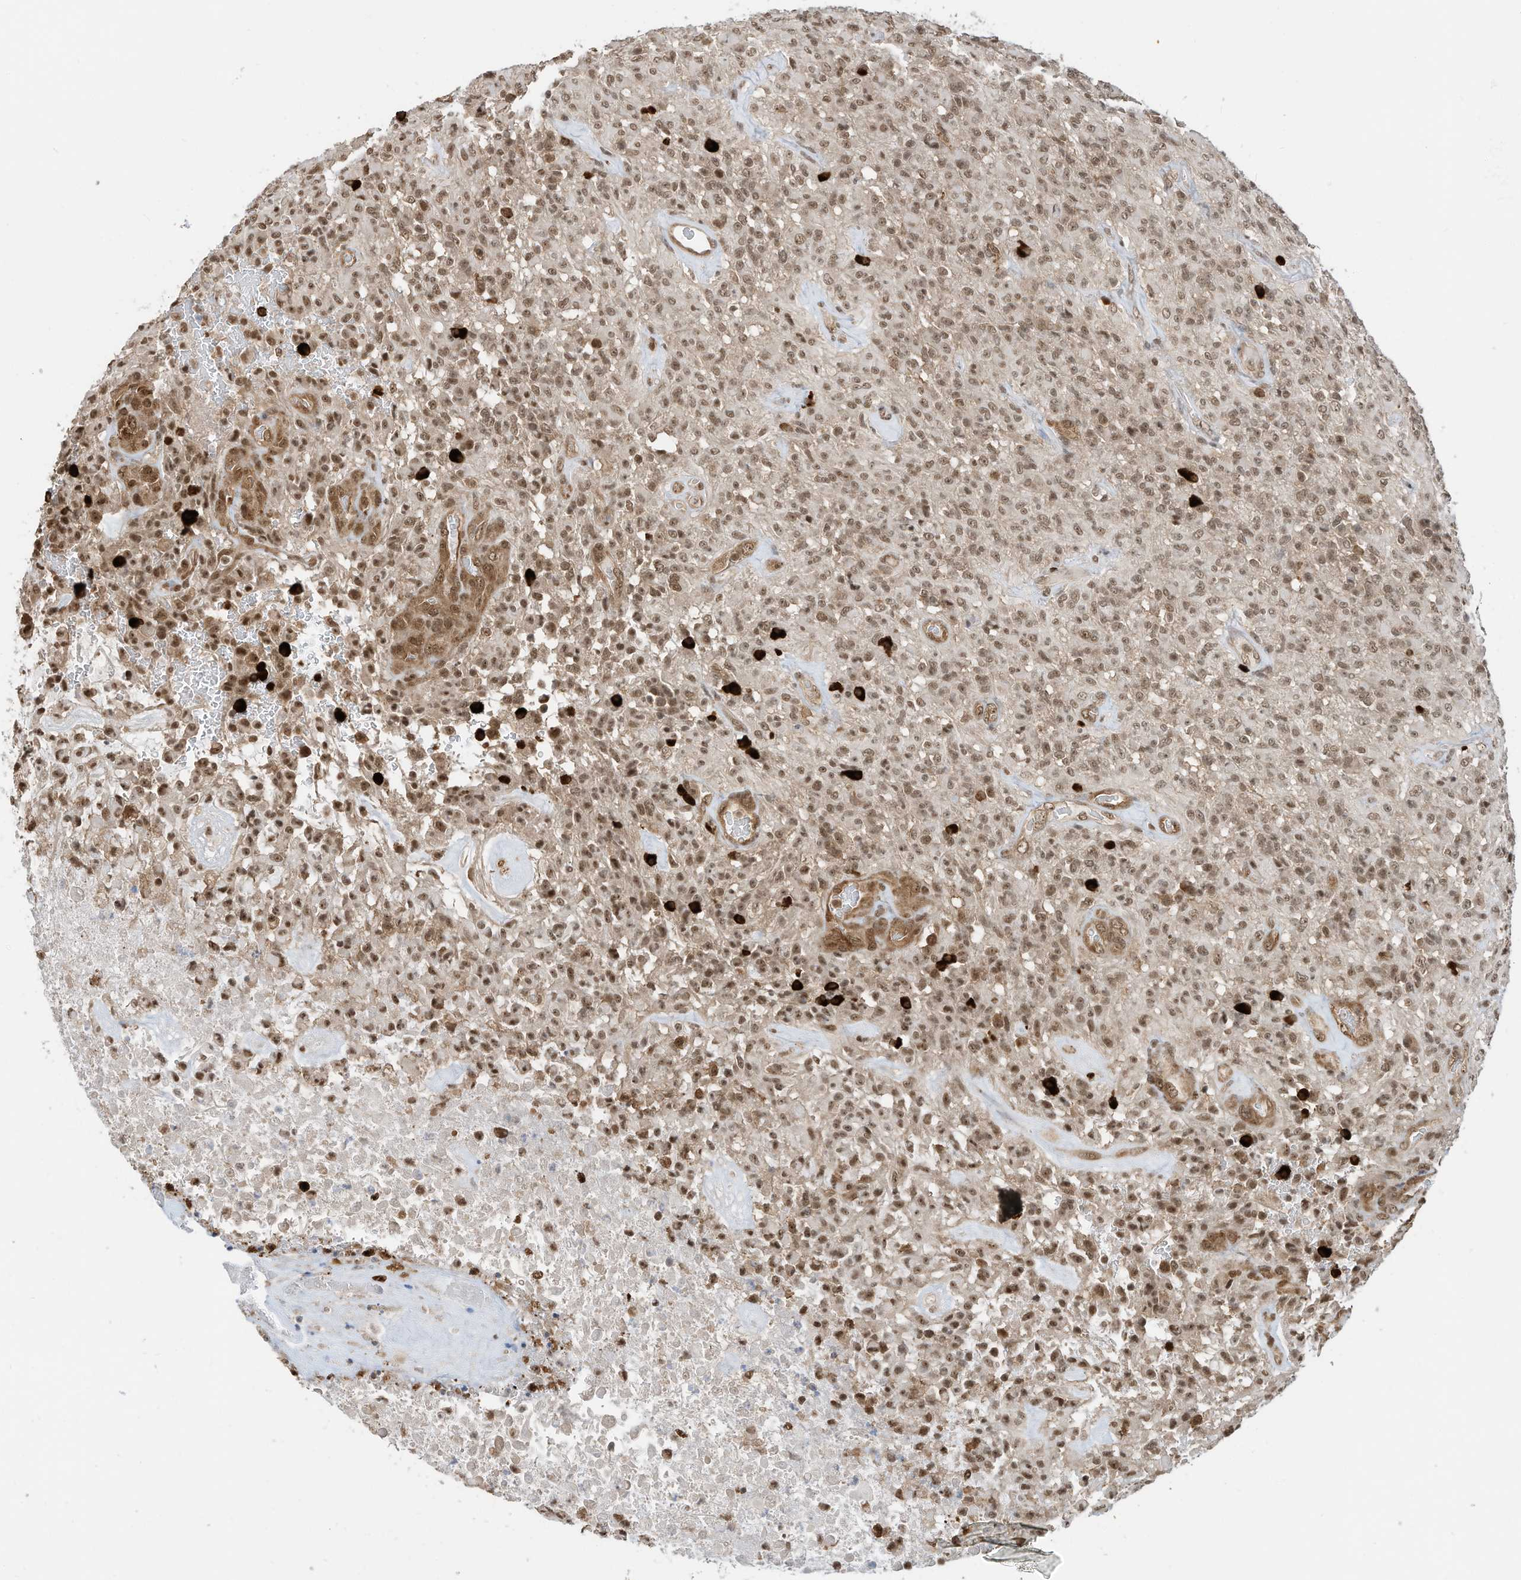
{"staining": {"intensity": "moderate", "quantity": ">75%", "location": "nuclear"}, "tissue": "glioma", "cell_type": "Tumor cells", "image_type": "cancer", "snomed": [{"axis": "morphology", "description": "Glioma, malignant, High grade"}, {"axis": "topography", "description": "Brain"}], "caption": "Tumor cells exhibit medium levels of moderate nuclear positivity in about >75% of cells in human malignant glioma (high-grade). (Brightfield microscopy of DAB IHC at high magnification).", "gene": "ZNF195", "patient": {"sex": "female", "age": 57}}